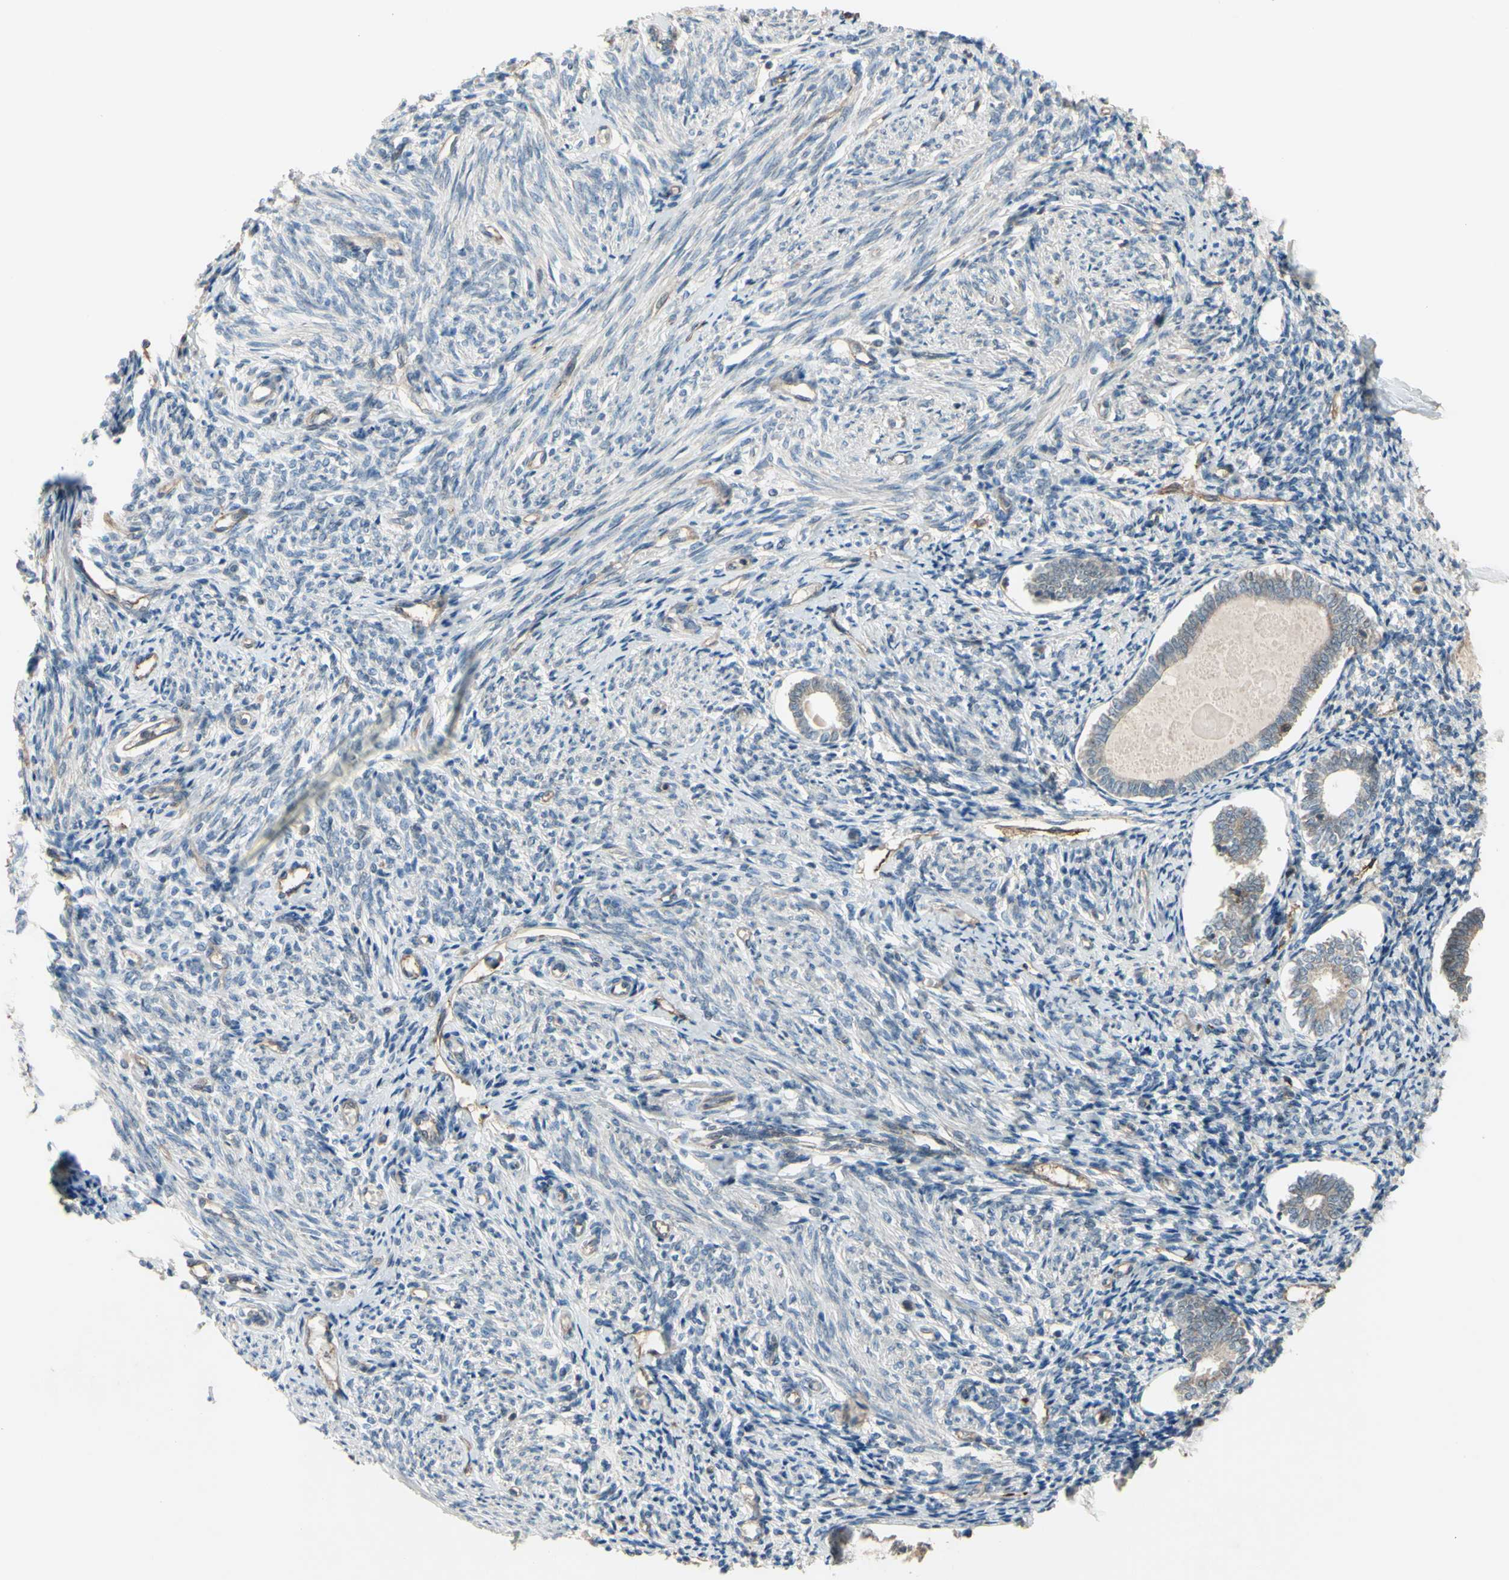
{"staining": {"intensity": "weak", "quantity": "25%-75%", "location": "cytoplasmic/membranous"}, "tissue": "endometrium", "cell_type": "Cells in endometrial stroma", "image_type": "normal", "snomed": [{"axis": "morphology", "description": "Normal tissue, NOS"}, {"axis": "topography", "description": "Endometrium"}], "caption": "High-power microscopy captured an immunohistochemistry (IHC) micrograph of unremarkable endometrium, revealing weak cytoplasmic/membranous positivity in about 25%-75% of cells in endometrial stroma. The staining is performed using DAB brown chromogen to label protein expression. The nuclei are counter-stained blue using hematoxylin.", "gene": "SHROOM4", "patient": {"sex": "female", "age": 71}}